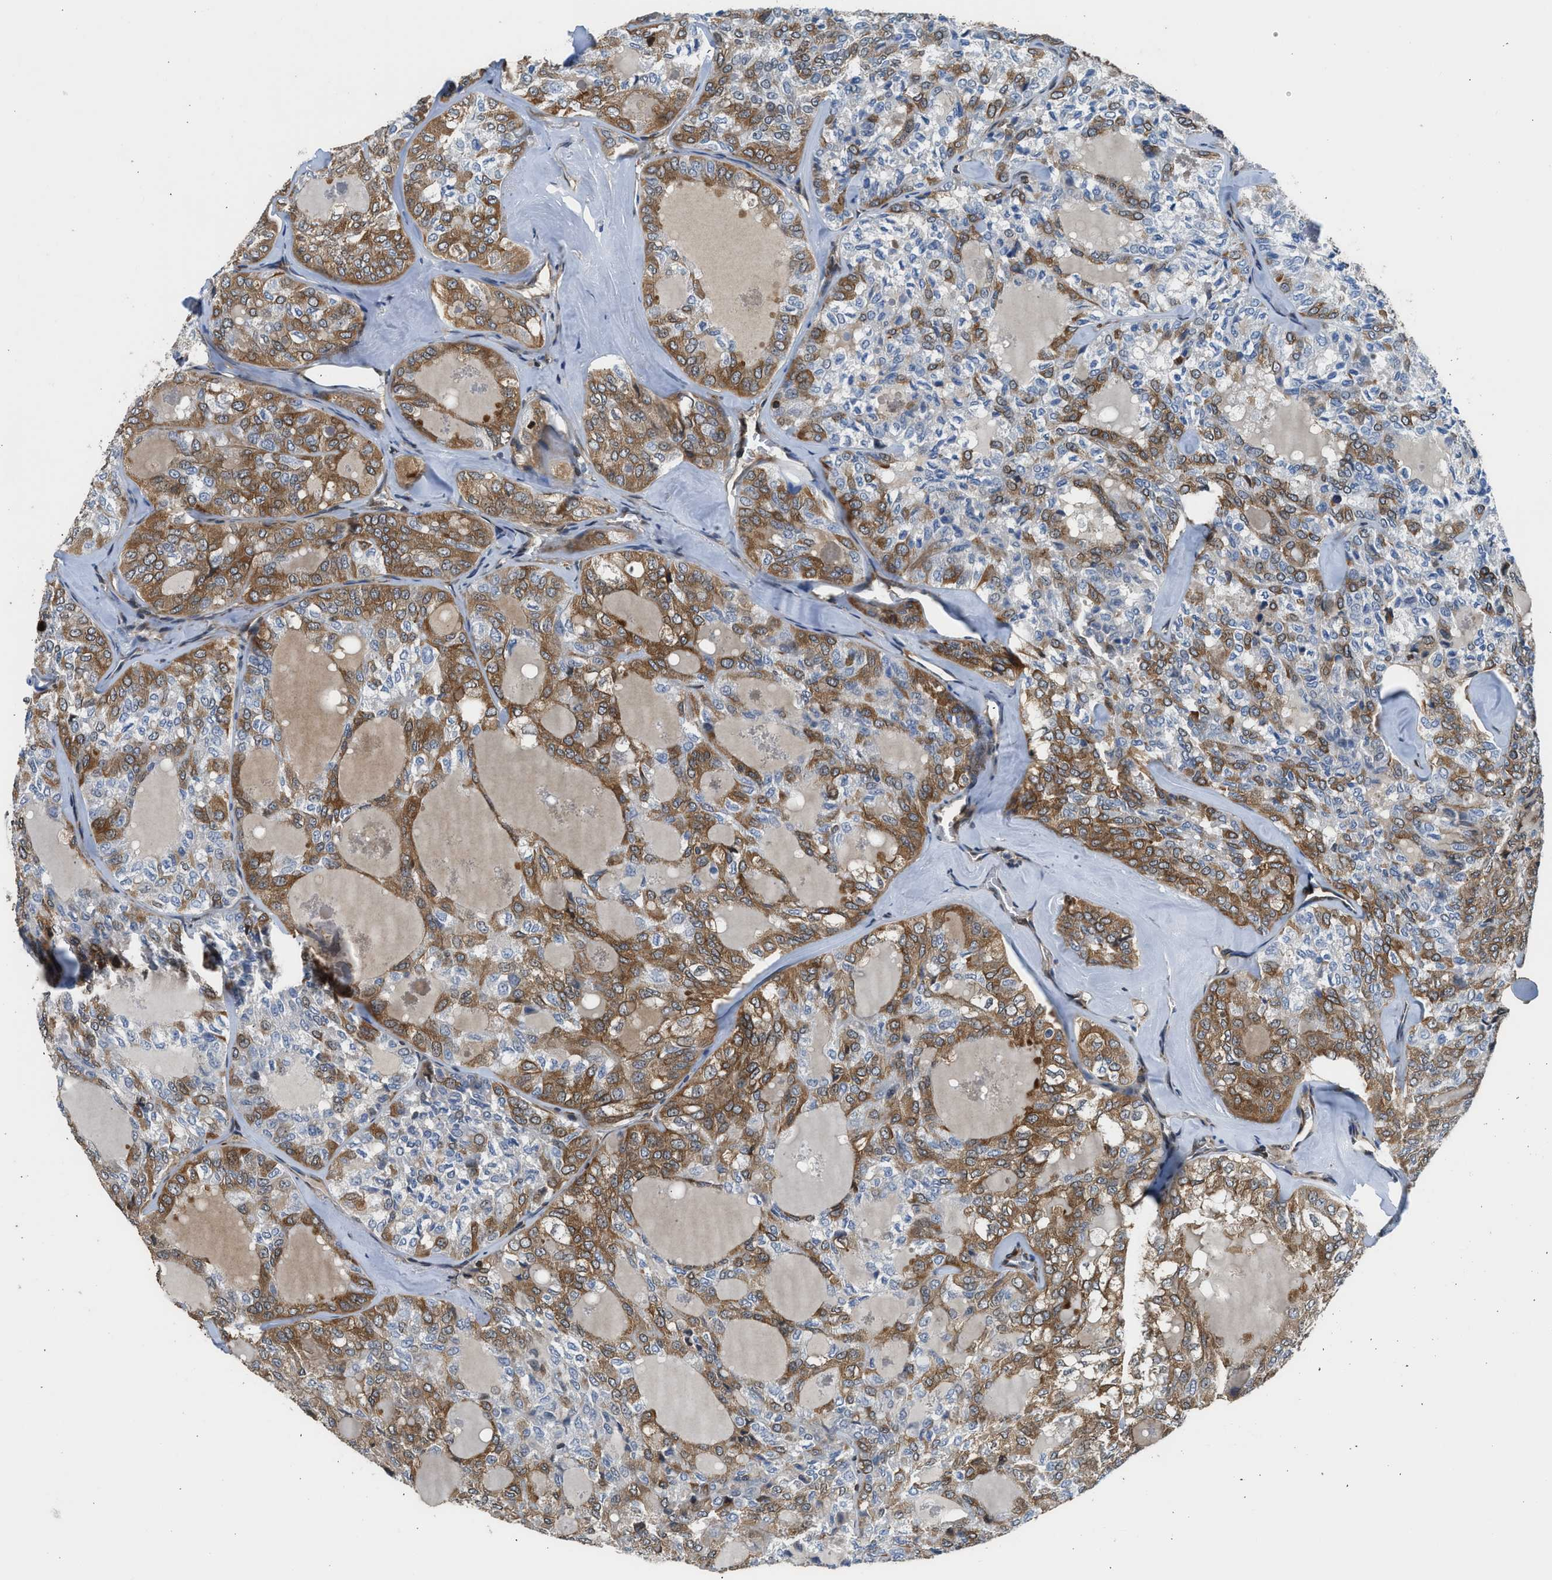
{"staining": {"intensity": "moderate", "quantity": "25%-75%", "location": "cytoplasmic/membranous"}, "tissue": "thyroid cancer", "cell_type": "Tumor cells", "image_type": "cancer", "snomed": [{"axis": "morphology", "description": "Follicular adenoma carcinoma, NOS"}, {"axis": "topography", "description": "Thyroid gland"}], "caption": "Moderate cytoplasmic/membranous positivity is identified in about 25%-75% of tumor cells in thyroid cancer (follicular adenoma carcinoma).", "gene": "RETREG3", "patient": {"sex": "male", "age": 75}}